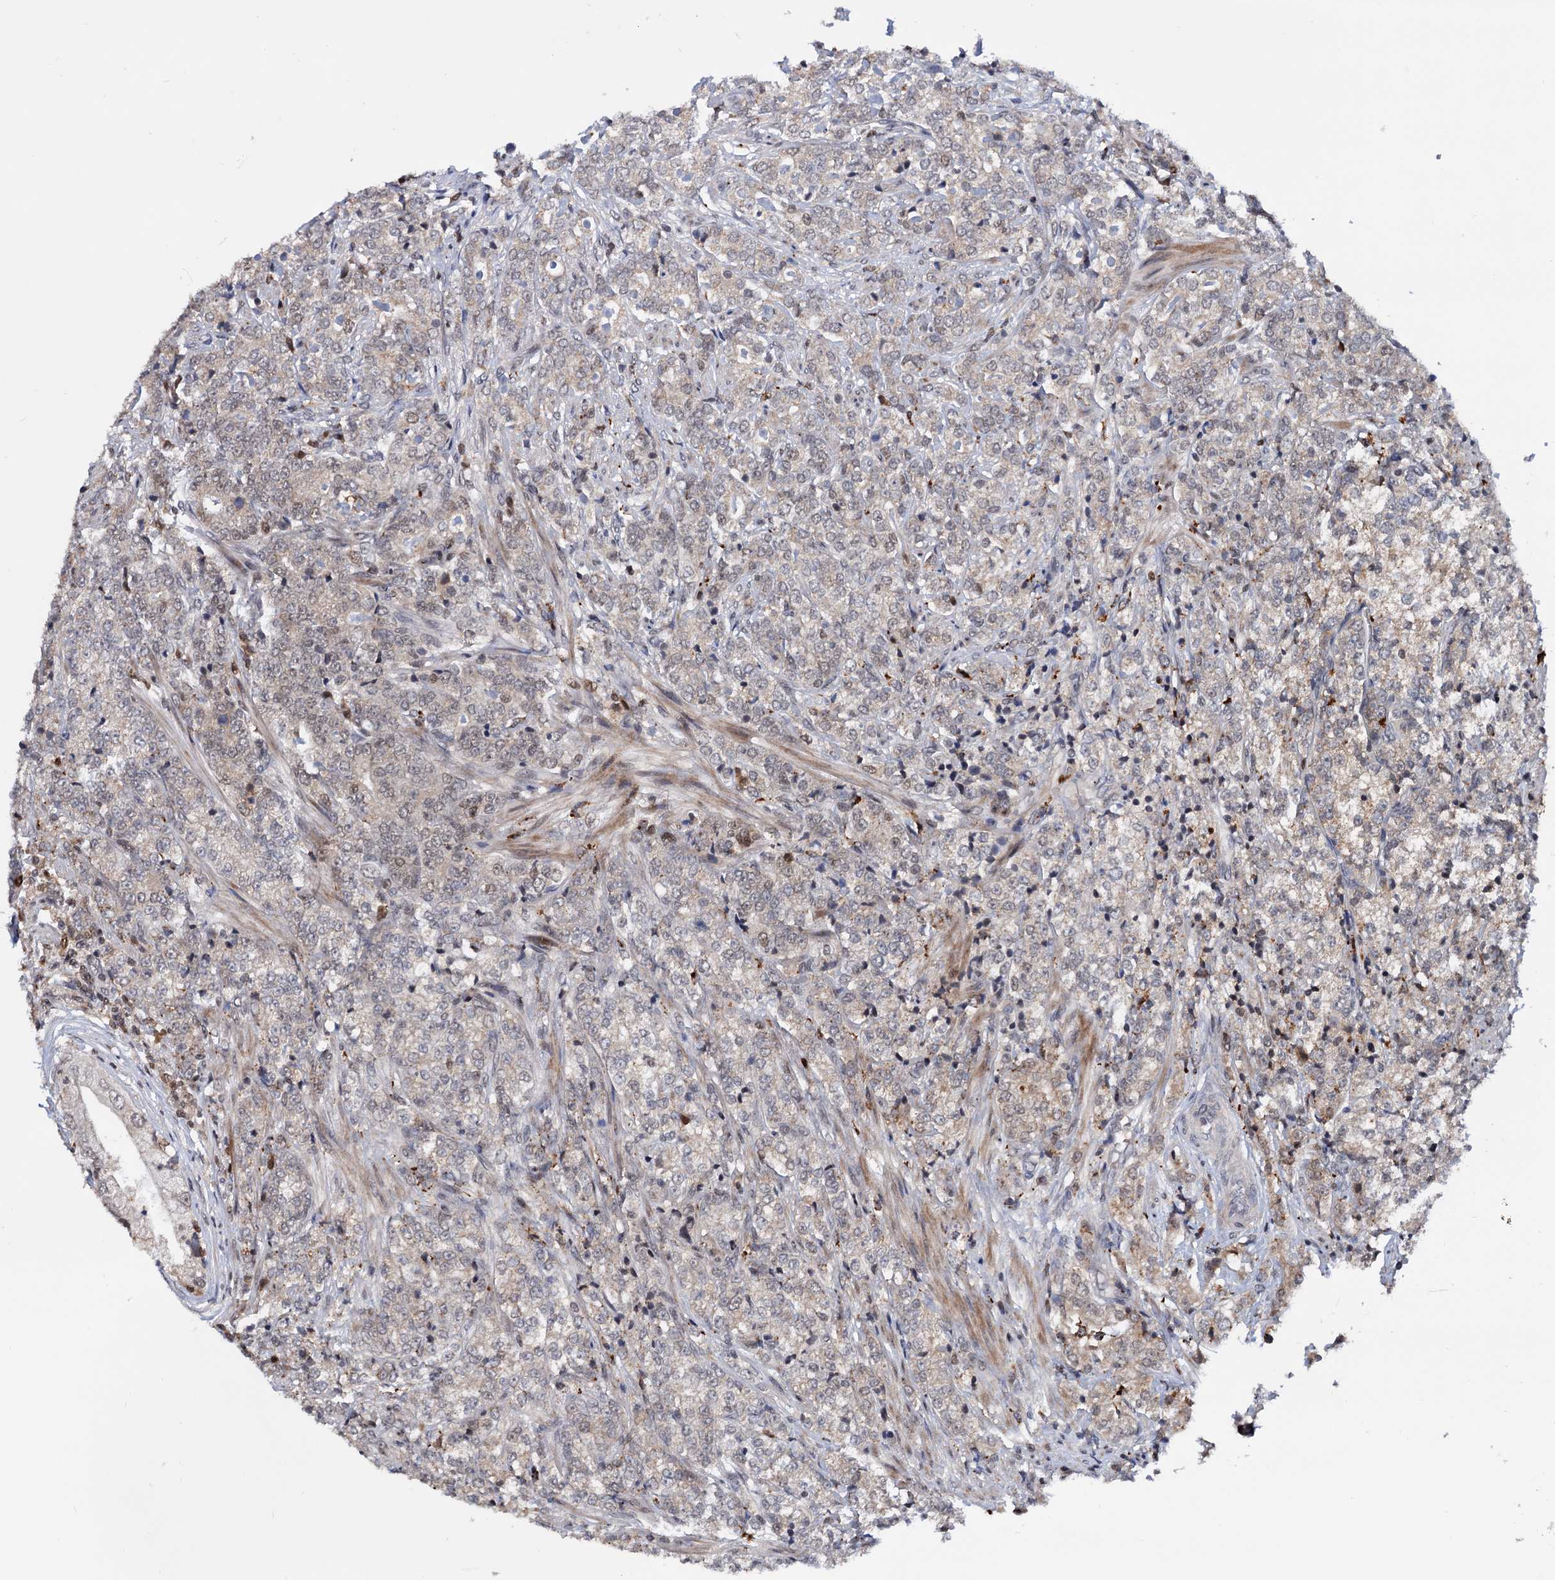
{"staining": {"intensity": "negative", "quantity": "none", "location": "none"}, "tissue": "prostate cancer", "cell_type": "Tumor cells", "image_type": "cancer", "snomed": [{"axis": "morphology", "description": "Adenocarcinoma, High grade"}, {"axis": "topography", "description": "Prostate"}], "caption": "Immunohistochemical staining of human prostate cancer (high-grade adenocarcinoma) reveals no significant expression in tumor cells.", "gene": "RNASEH2B", "patient": {"sex": "male", "age": 69}}